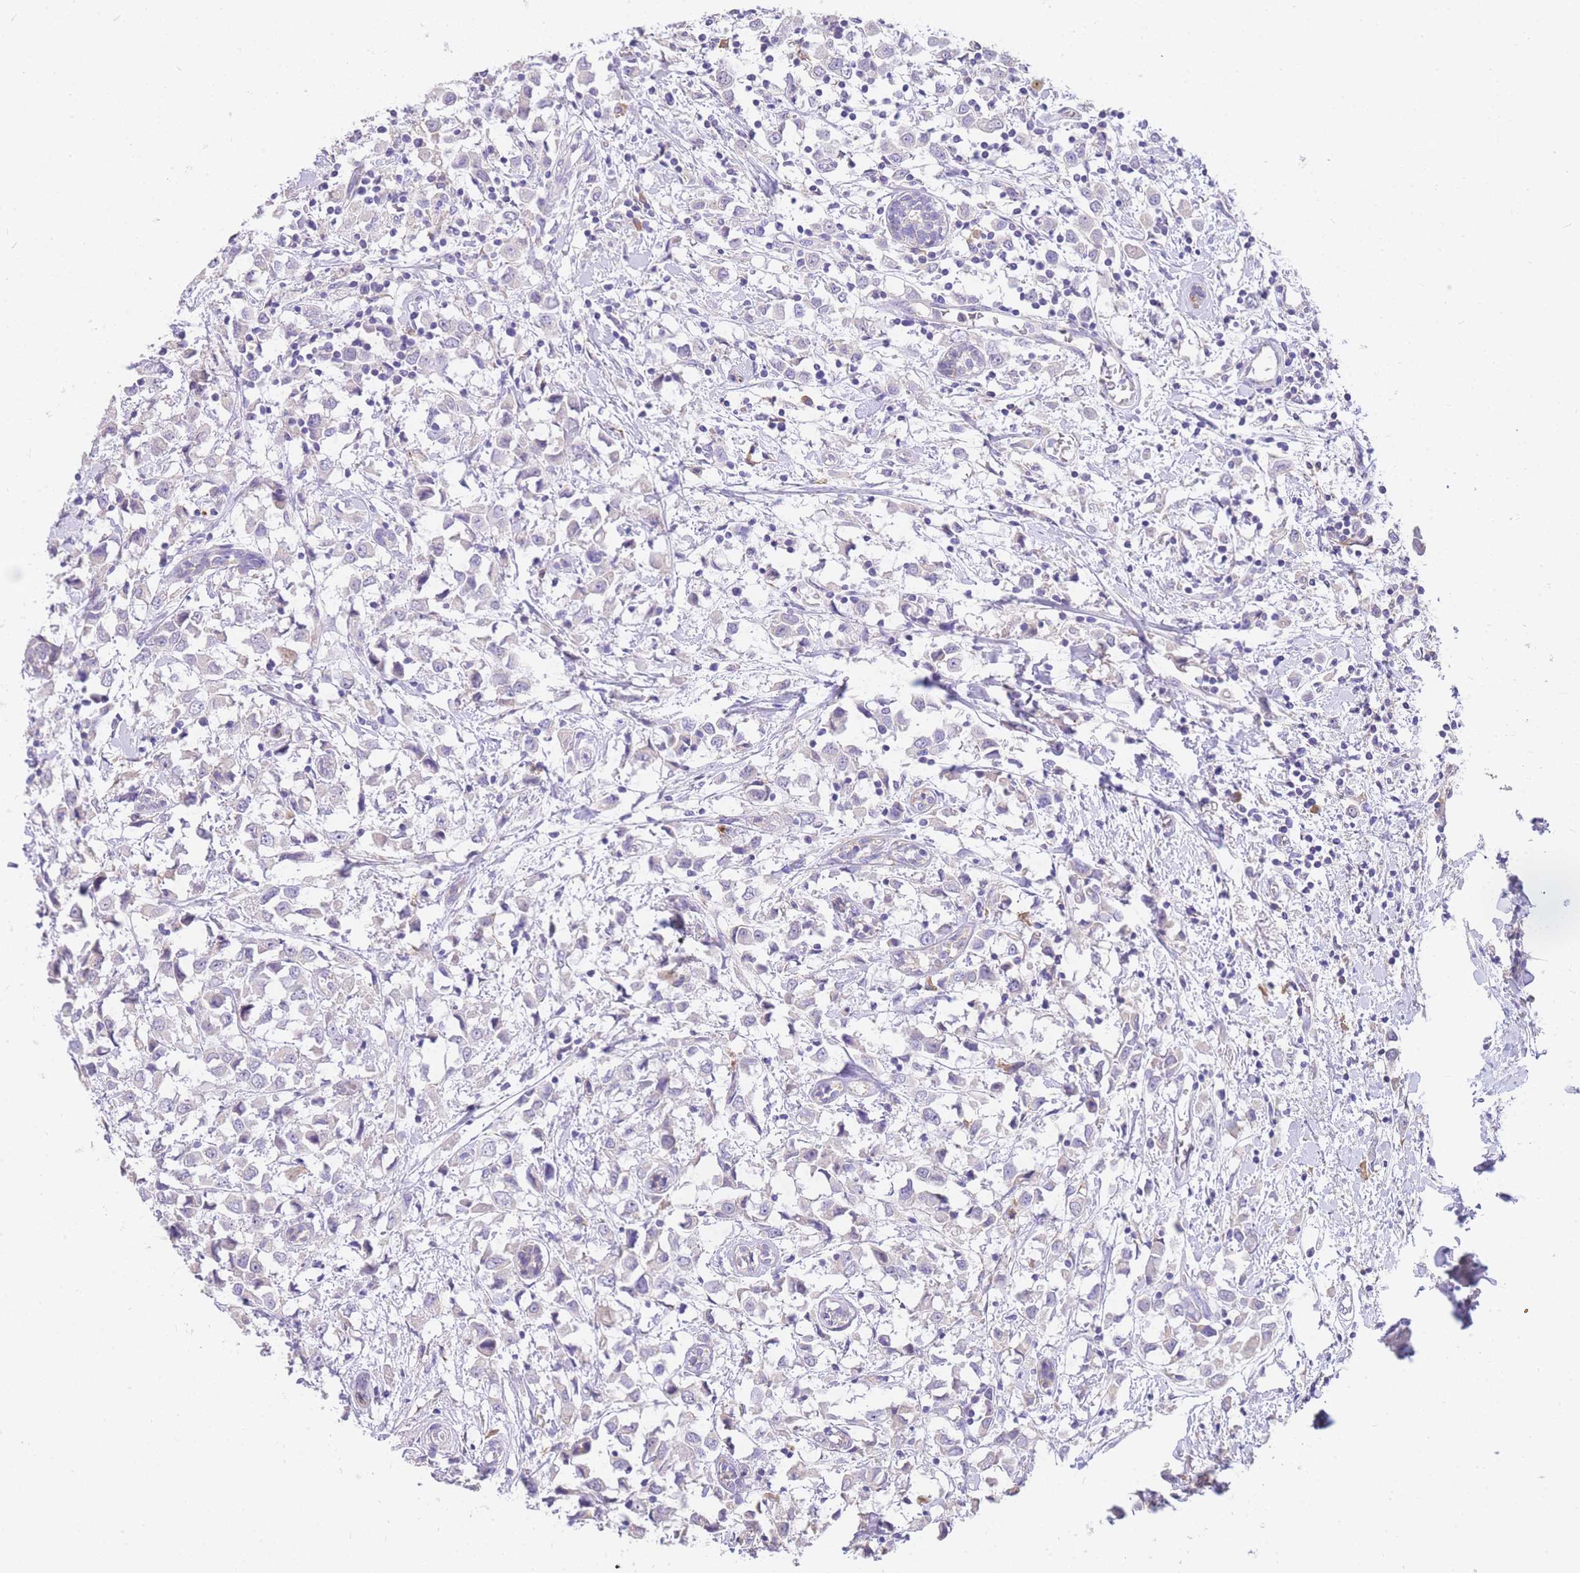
{"staining": {"intensity": "negative", "quantity": "none", "location": "none"}, "tissue": "breast cancer", "cell_type": "Tumor cells", "image_type": "cancer", "snomed": [{"axis": "morphology", "description": "Duct carcinoma"}, {"axis": "topography", "description": "Breast"}], "caption": "Immunohistochemistry histopathology image of intraductal carcinoma (breast) stained for a protein (brown), which exhibits no staining in tumor cells.", "gene": "C2orf88", "patient": {"sex": "female", "age": 61}}